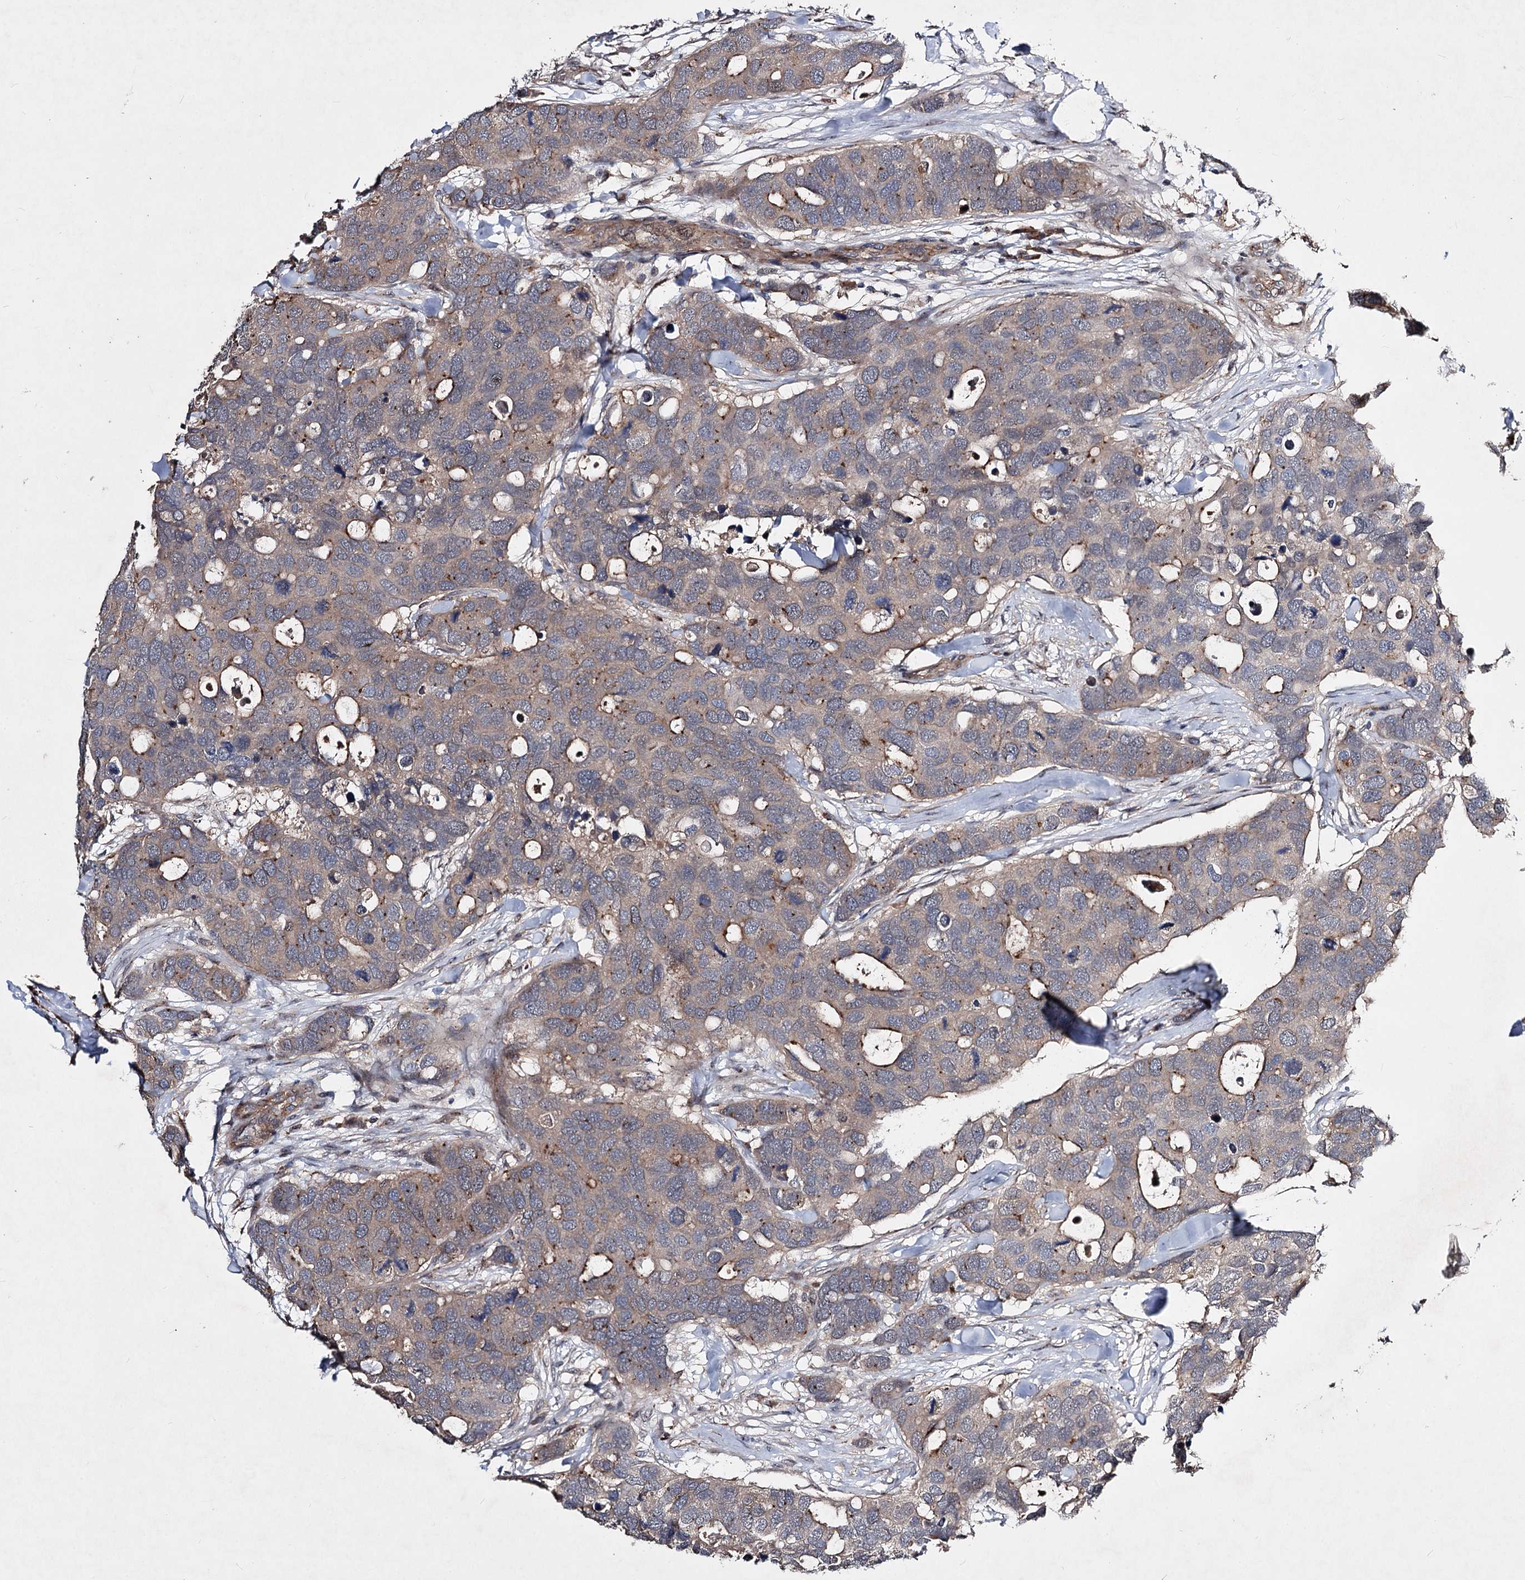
{"staining": {"intensity": "weak", "quantity": "25%-75%", "location": "cytoplasmic/membranous"}, "tissue": "breast cancer", "cell_type": "Tumor cells", "image_type": "cancer", "snomed": [{"axis": "morphology", "description": "Duct carcinoma"}, {"axis": "topography", "description": "Breast"}], "caption": "This histopathology image exhibits IHC staining of human breast cancer (invasive ductal carcinoma), with low weak cytoplasmic/membranous expression in about 25%-75% of tumor cells.", "gene": "MINDY3", "patient": {"sex": "female", "age": 83}}